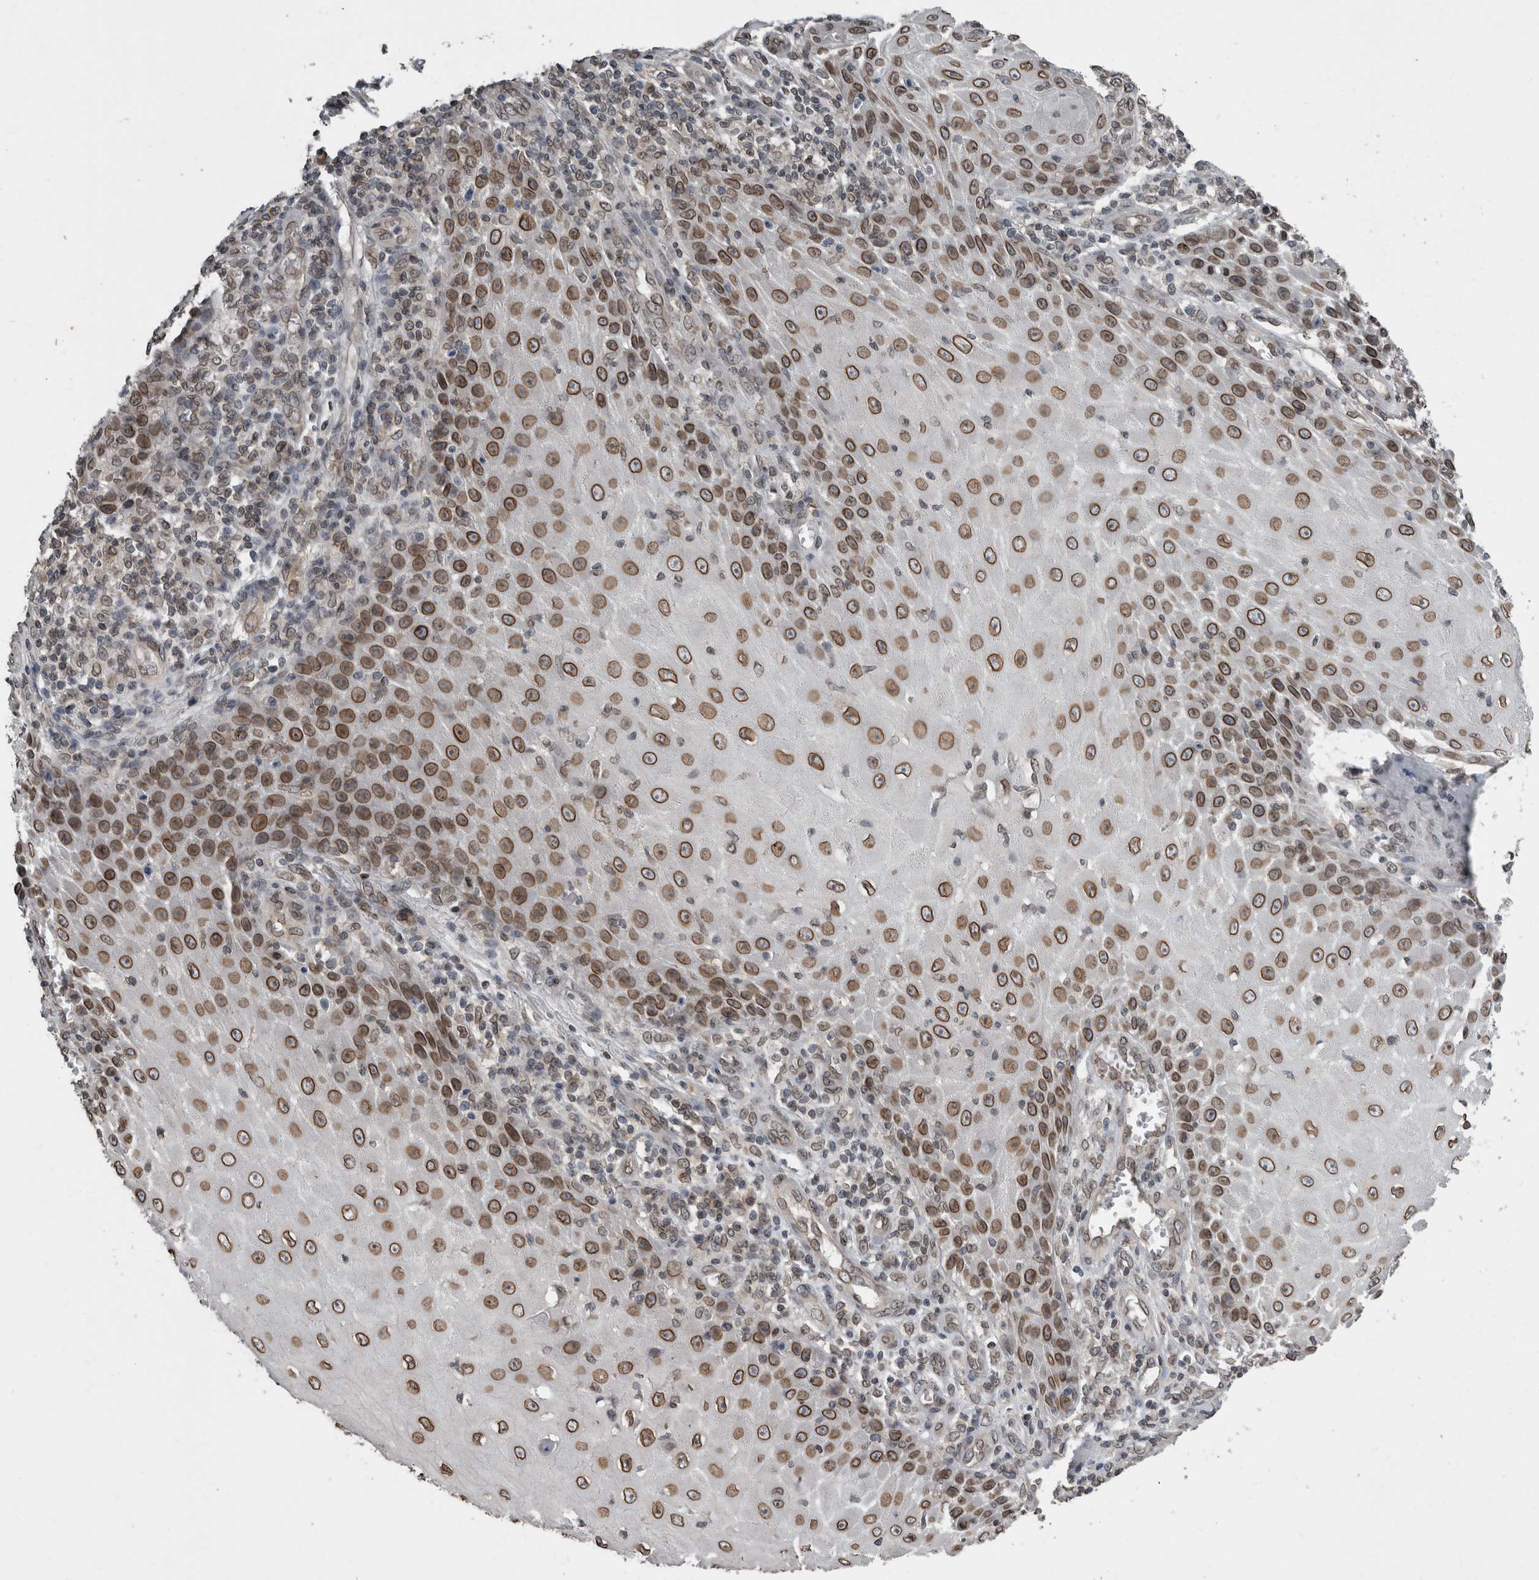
{"staining": {"intensity": "strong", "quantity": ">75%", "location": "cytoplasmic/membranous,nuclear"}, "tissue": "skin cancer", "cell_type": "Tumor cells", "image_type": "cancer", "snomed": [{"axis": "morphology", "description": "Squamous cell carcinoma, NOS"}, {"axis": "topography", "description": "Skin"}], "caption": "Immunohistochemistry image of human squamous cell carcinoma (skin) stained for a protein (brown), which demonstrates high levels of strong cytoplasmic/membranous and nuclear positivity in approximately >75% of tumor cells.", "gene": "RANBP2", "patient": {"sex": "female", "age": 73}}